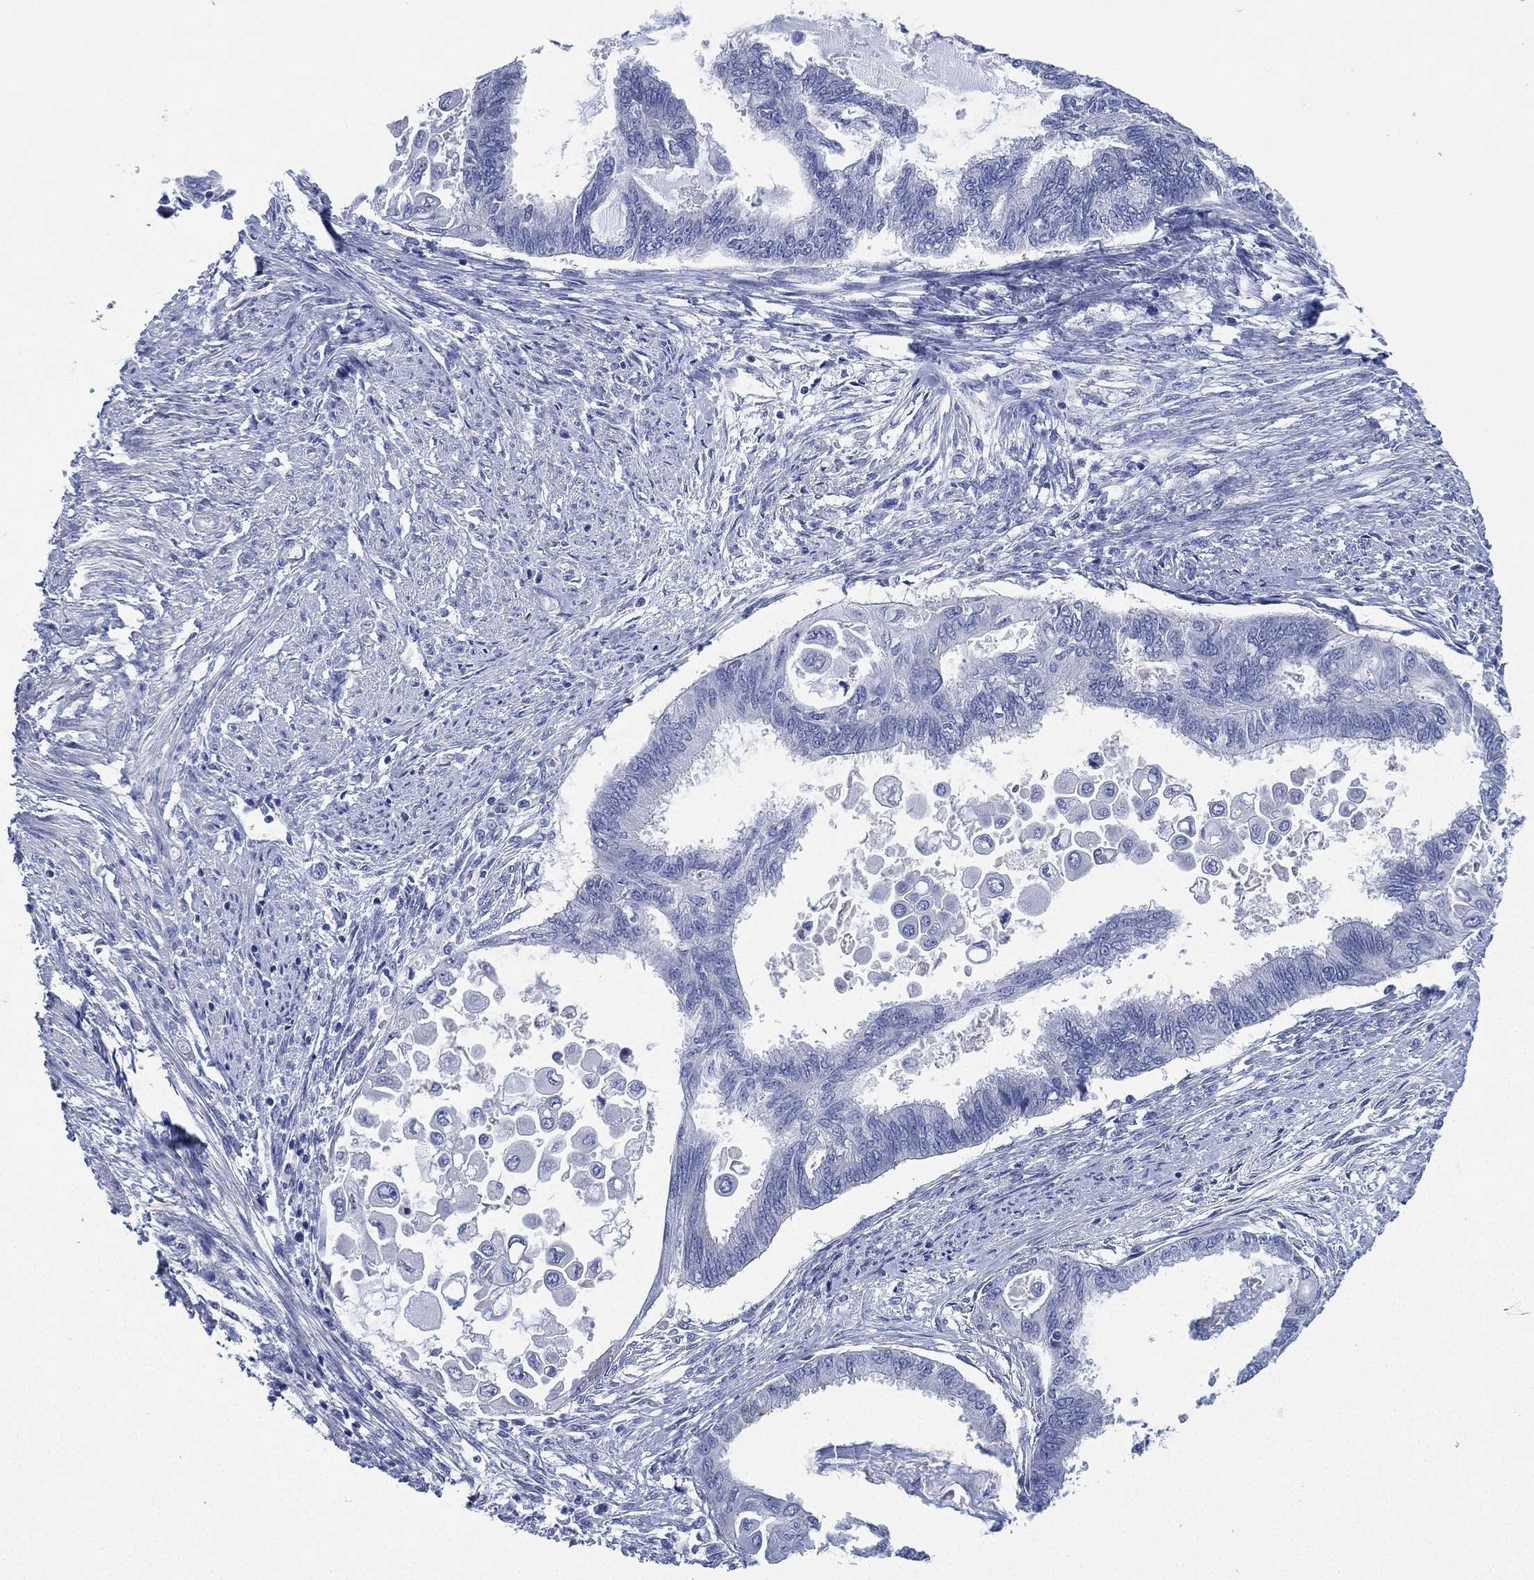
{"staining": {"intensity": "negative", "quantity": "none", "location": "none"}, "tissue": "endometrial cancer", "cell_type": "Tumor cells", "image_type": "cancer", "snomed": [{"axis": "morphology", "description": "Adenocarcinoma, NOS"}, {"axis": "topography", "description": "Endometrium"}], "caption": "Tumor cells are negative for brown protein staining in adenocarcinoma (endometrial).", "gene": "CCDC70", "patient": {"sex": "female", "age": 86}}